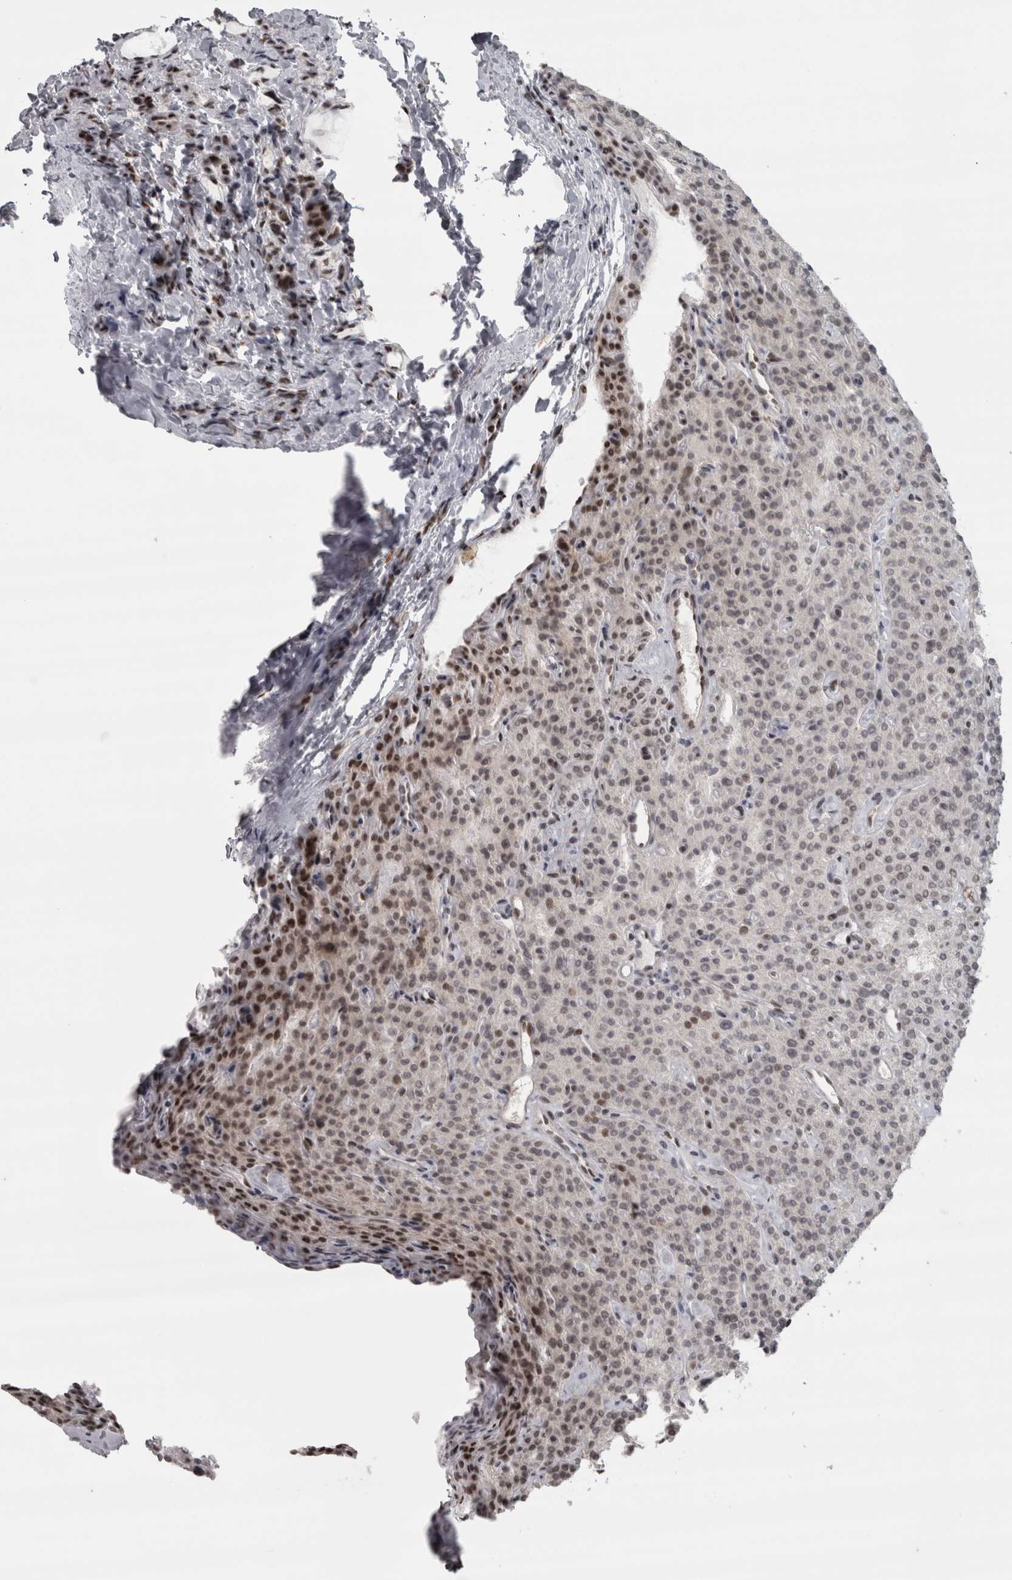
{"staining": {"intensity": "moderate", "quantity": "<25%", "location": "nuclear"}, "tissue": "parathyroid gland", "cell_type": "Glandular cells", "image_type": "normal", "snomed": [{"axis": "morphology", "description": "Normal tissue, NOS"}, {"axis": "topography", "description": "Parathyroid gland"}], "caption": "Brown immunohistochemical staining in benign human parathyroid gland reveals moderate nuclear positivity in approximately <25% of glandular cells.", "gene": "MICU3", "patient": {"sex": "male", "age": 46}}